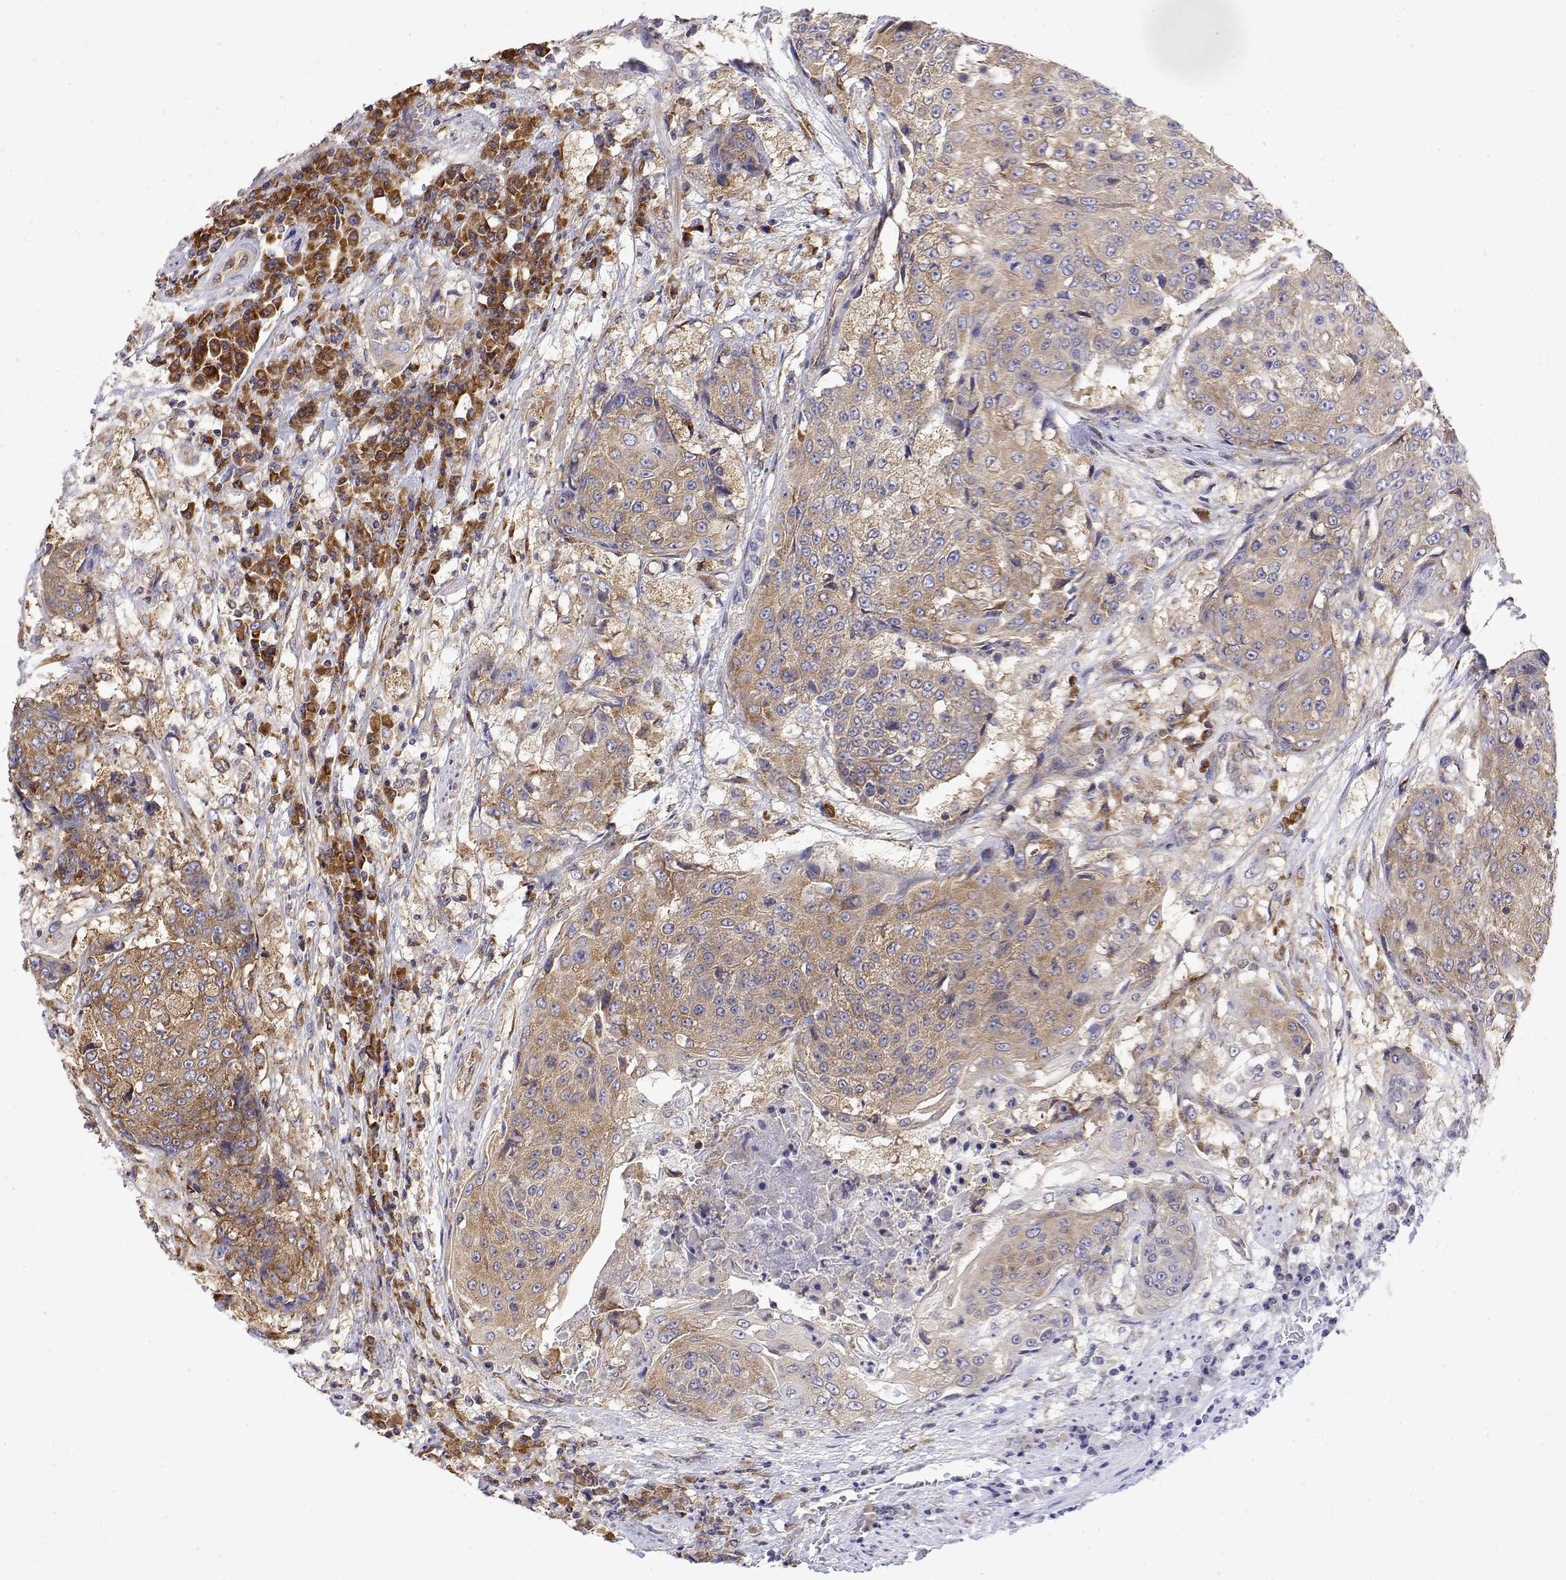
{"staining": {"intensity": "moderate", "quantity": ">75%", "location": "cytoplasmic/membranous"}, "tissue": "urothelial cancer", "cell_type": "Tumor cells", "image_type": "cancer", "snomed": [{"axis": "morphology", "description": "Urothelial carcinoma, High grade"}, {"axis": "topography", "description": "Urinary bladder"}], "caption": "Immunohistochemical staining of human urothelial carcinoma (high-grade) displays medium levels of moderate cytoplasmic/membranous protein positivity in approximately >75% of tumor cells.", "gene": "EEF1G", "patient": {"sex": "female", "age": 63}}